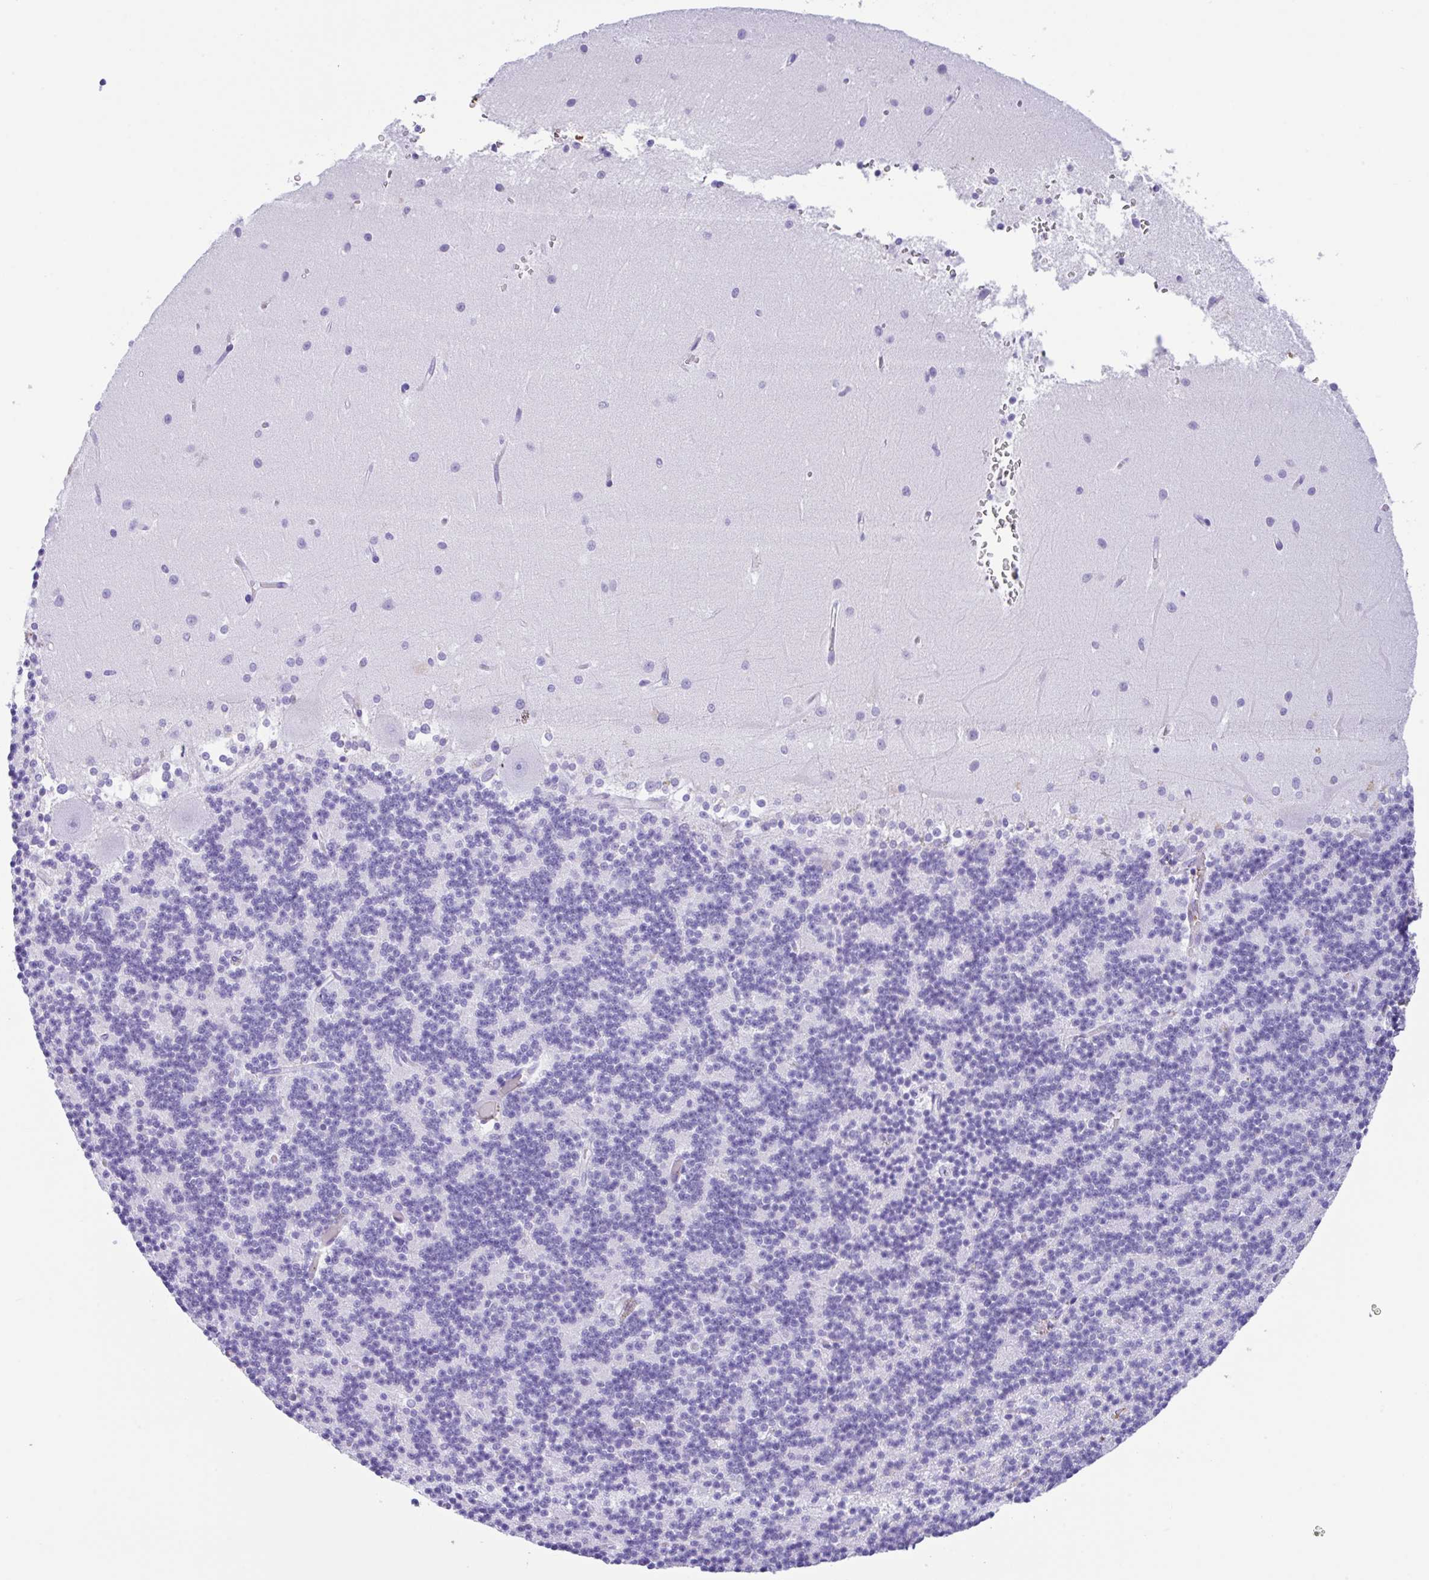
{"staining": {"intensity": "negative", "quantity": "none", "location": "none"}, "tissue": "cerebellum", "cell_type": "Cells in granular layer", "image_type": "normal", "snomed": [{"axis": "morphology", "description": "Normal tissue, NOS"}, {"axis": "topography", "description": "Cerebellum"}], "caption": "Cells in granular layer show no significant positivity in unremarkable cerebellum.", "gene": "HOXC12", "patient": {"sex": "male", "age": 54}}